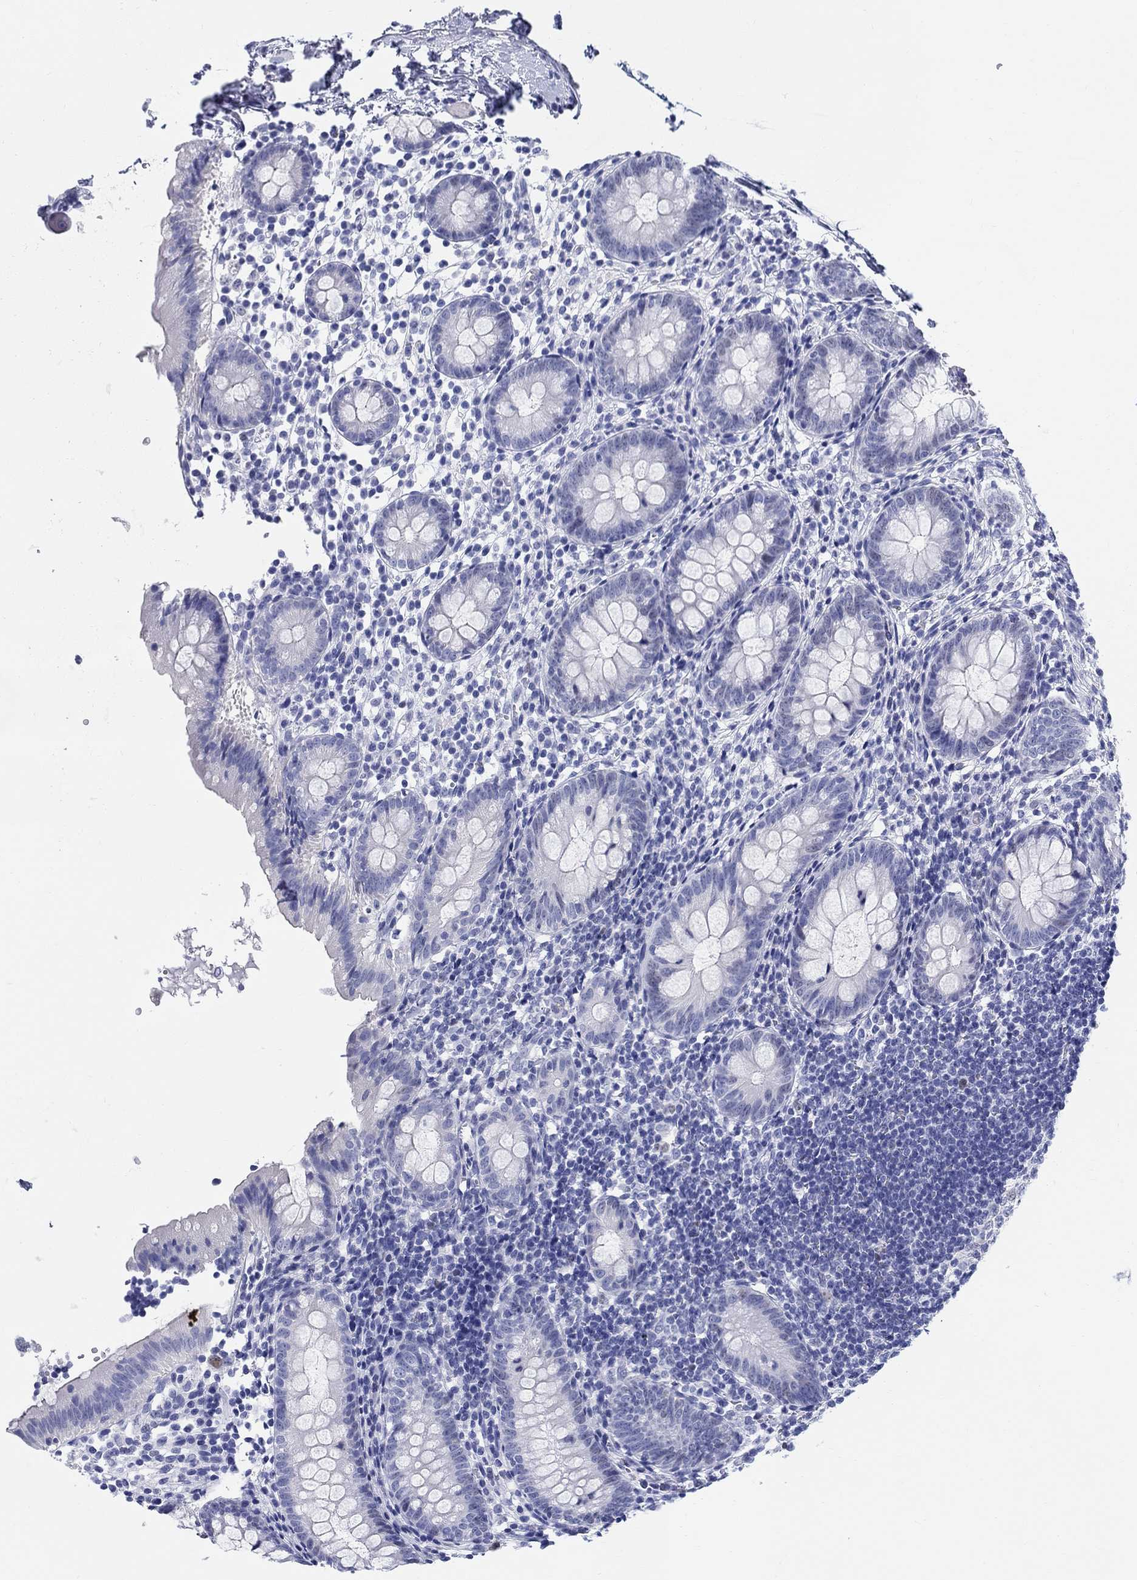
{"staining": {"intensity": "negative", "quantity": "none", "location": "none"}, "tissue": "appendix", "cell_type": "Glandular cells", "image_type": "normal", "snomed": [{"axis": "morphology", "description": "Normal tissue, NOS"}, {"axis": "topography", "description": "Appendix"}], "caption": "Protein analysis of benign appendix reveals no significant staining in glandular cells. Brightfield microscopy of immunohistochemistry stained with DAB (brown) and hematoxylin (blue), captured at high magnification.", "gene": "LAMP5", "patient": {"sex": "female", "age": 40}}